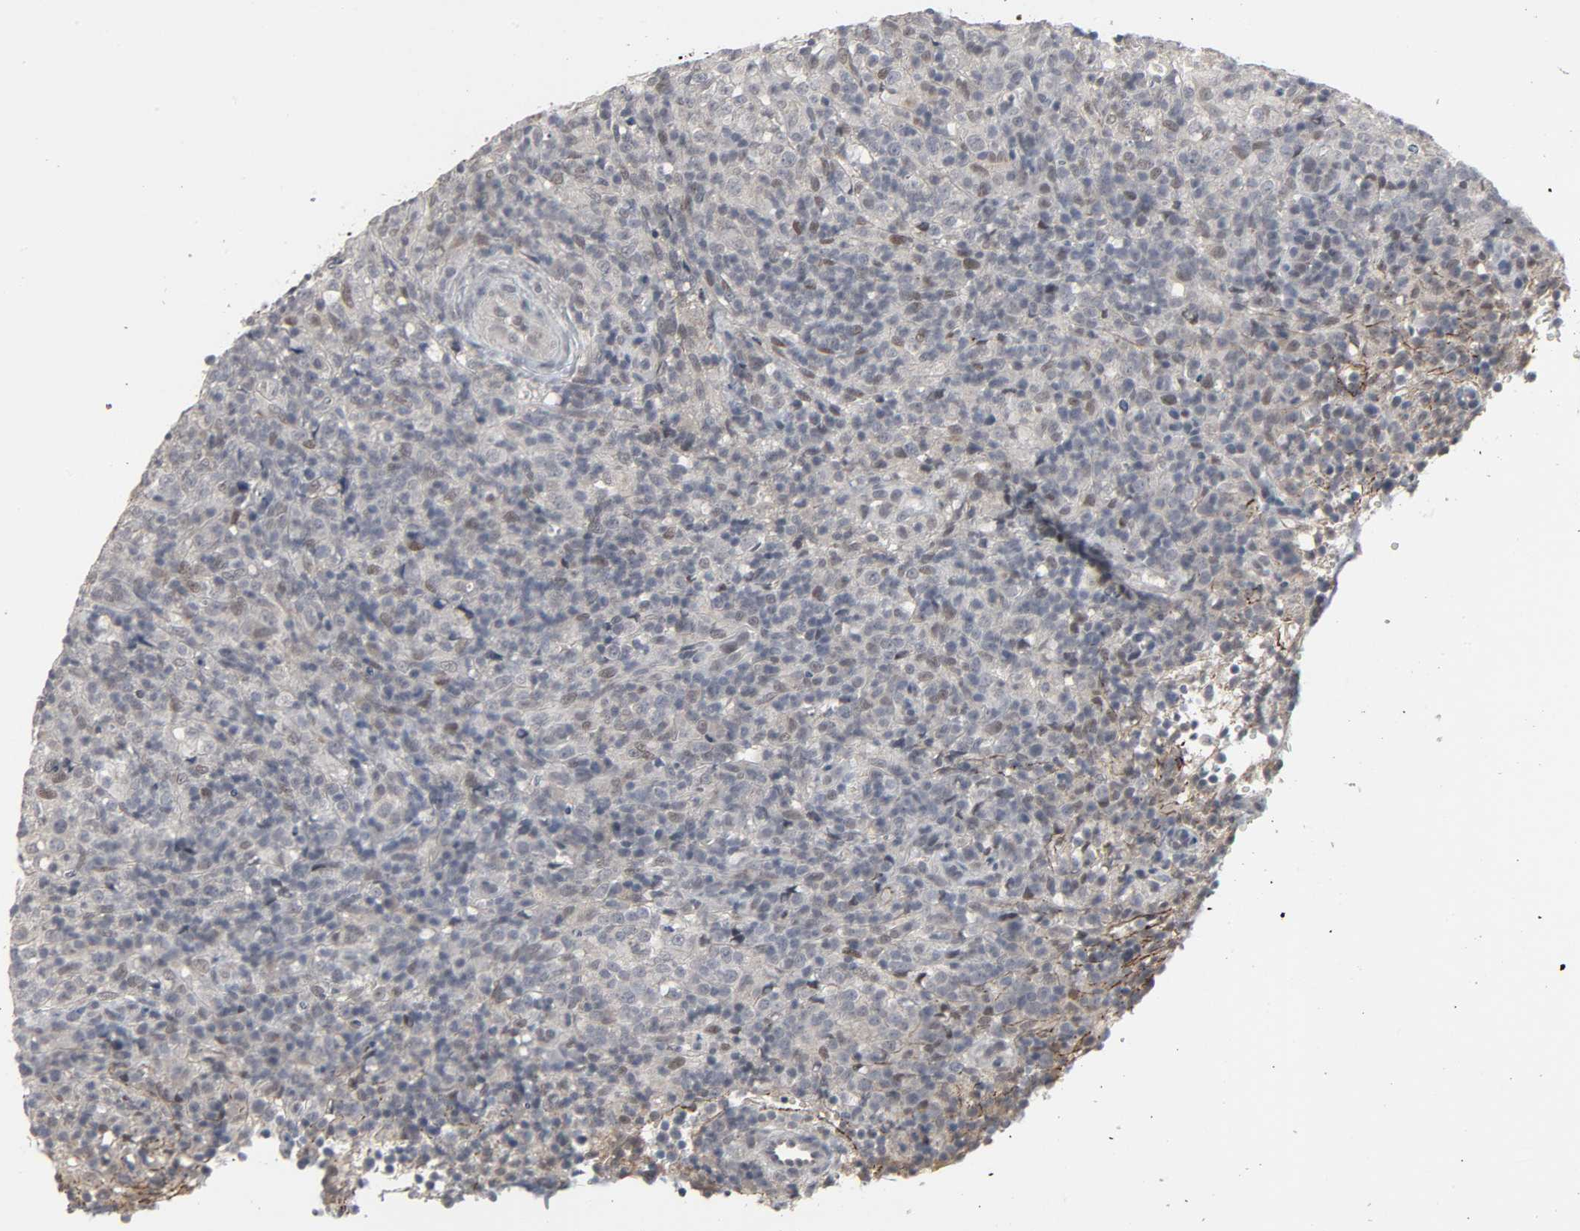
{"staining": {"intensity": "negative", "quantity": "none", "location": "none"}, "tissue": "lymphoma", "cell_type": "Tumor cells", "image_type": "cancer", "snomed": [{"axis": "morphology", "description": "Malignant lymphoma, non-Hodgkin's type, High grade"}, {"axis": "topography", "description": "Lymph node"}], "caption": "IHC histopathology image of neoplastic tissue: human malignant lymphoma, non-Hodgkin's type (high-grade) stained with DAB displays no significant protein staining in tumor cells.", "gene": "ZNF222", "patient": {"sex": "female", "age": 76}}